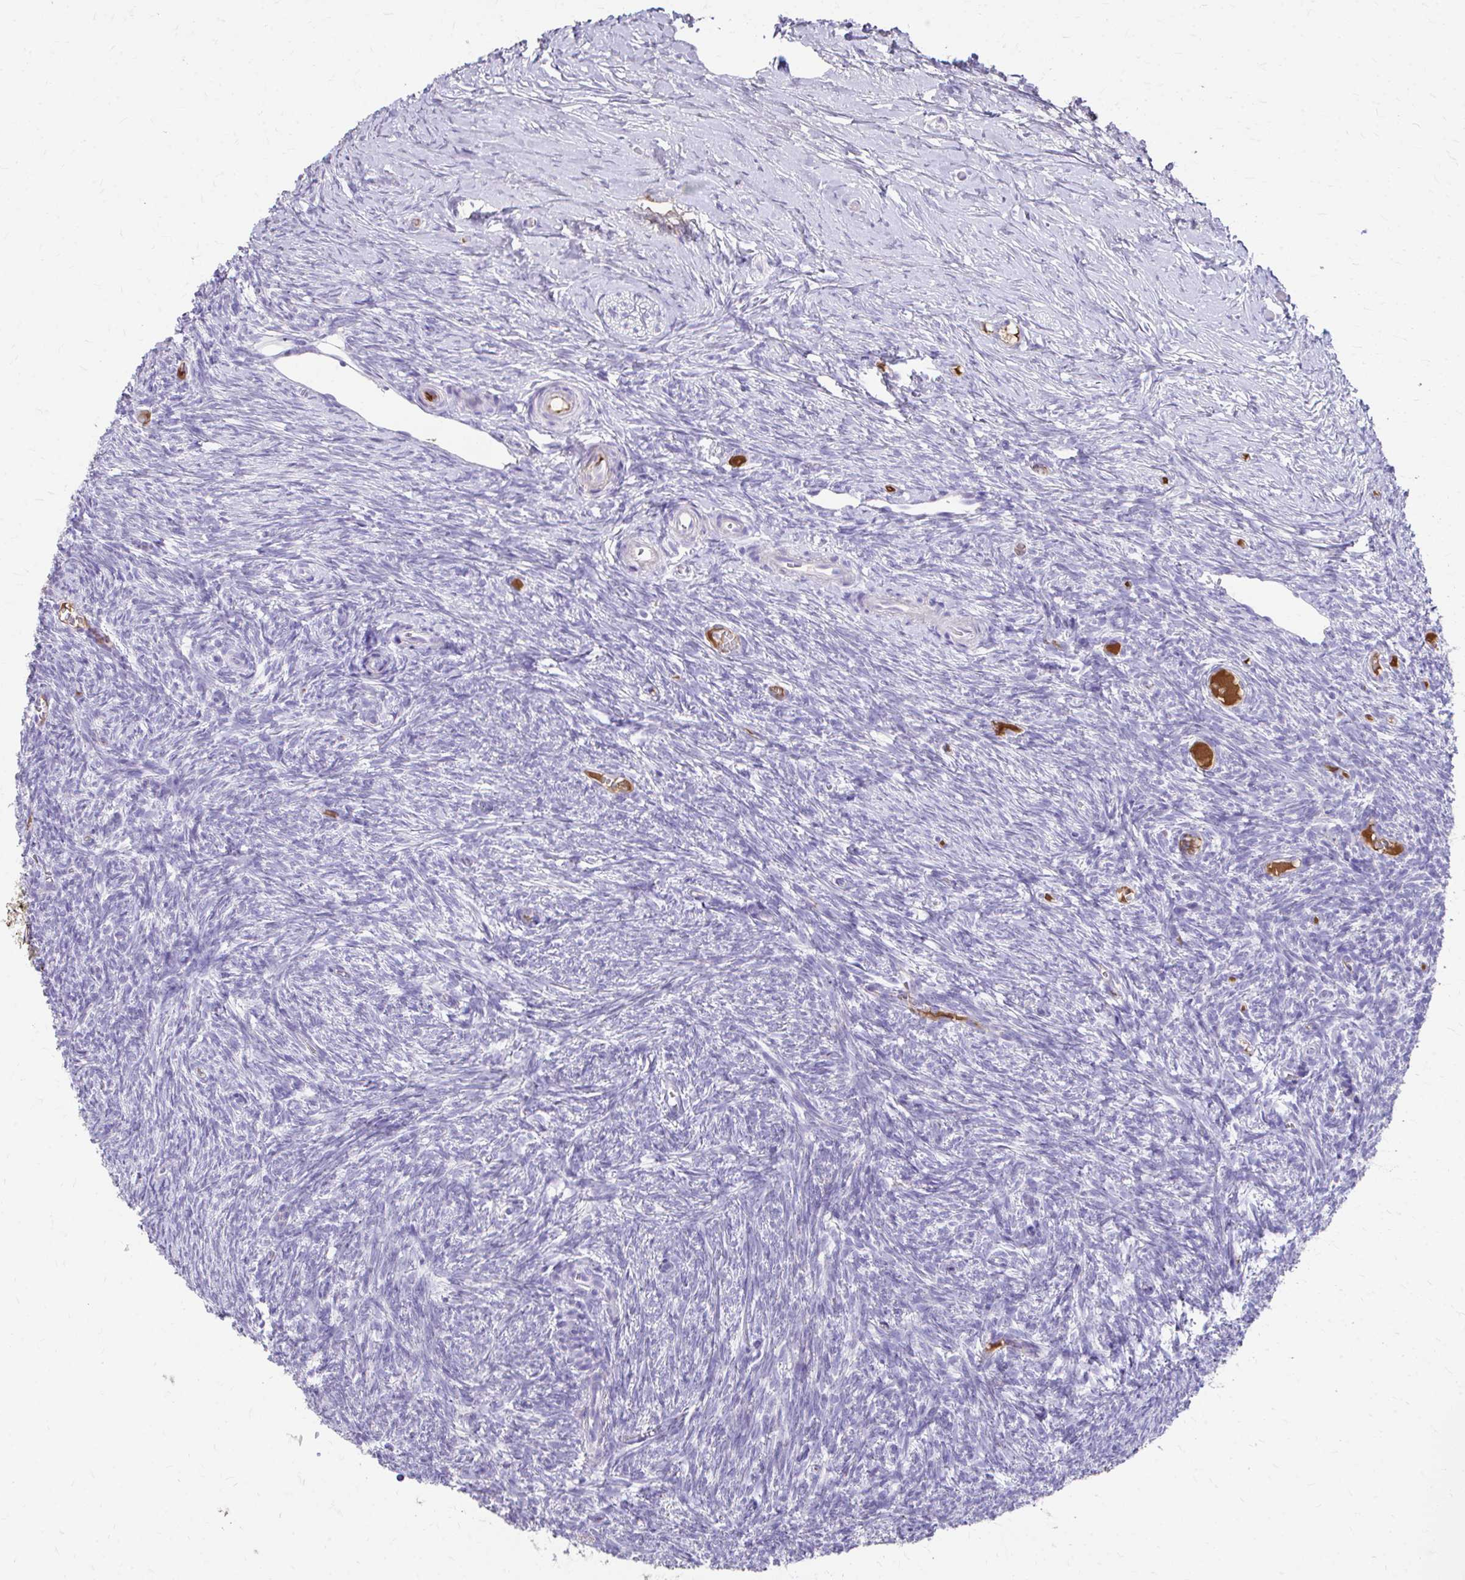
{"staining": {"intensity": "negative", "quantity": "none", "location": "none"}, "tissue": "ovary", "cell_type": "Ovarian stroma cells", "image_type": "normal", "snomed": [{"axis": "morphology", "description": "Normal tissue, NOS"}, {"axis": "topography", "description": "Ovary"}], "caption": "Protein analysis of normal ovary exhibits no significant positivity in ovarian stroma cells. (Brightfield microscopy of DAB immunohistochemistry (IHC) at high magnification).", "gene": "CFH", "patient": {"sex": "female", "age": 39}}